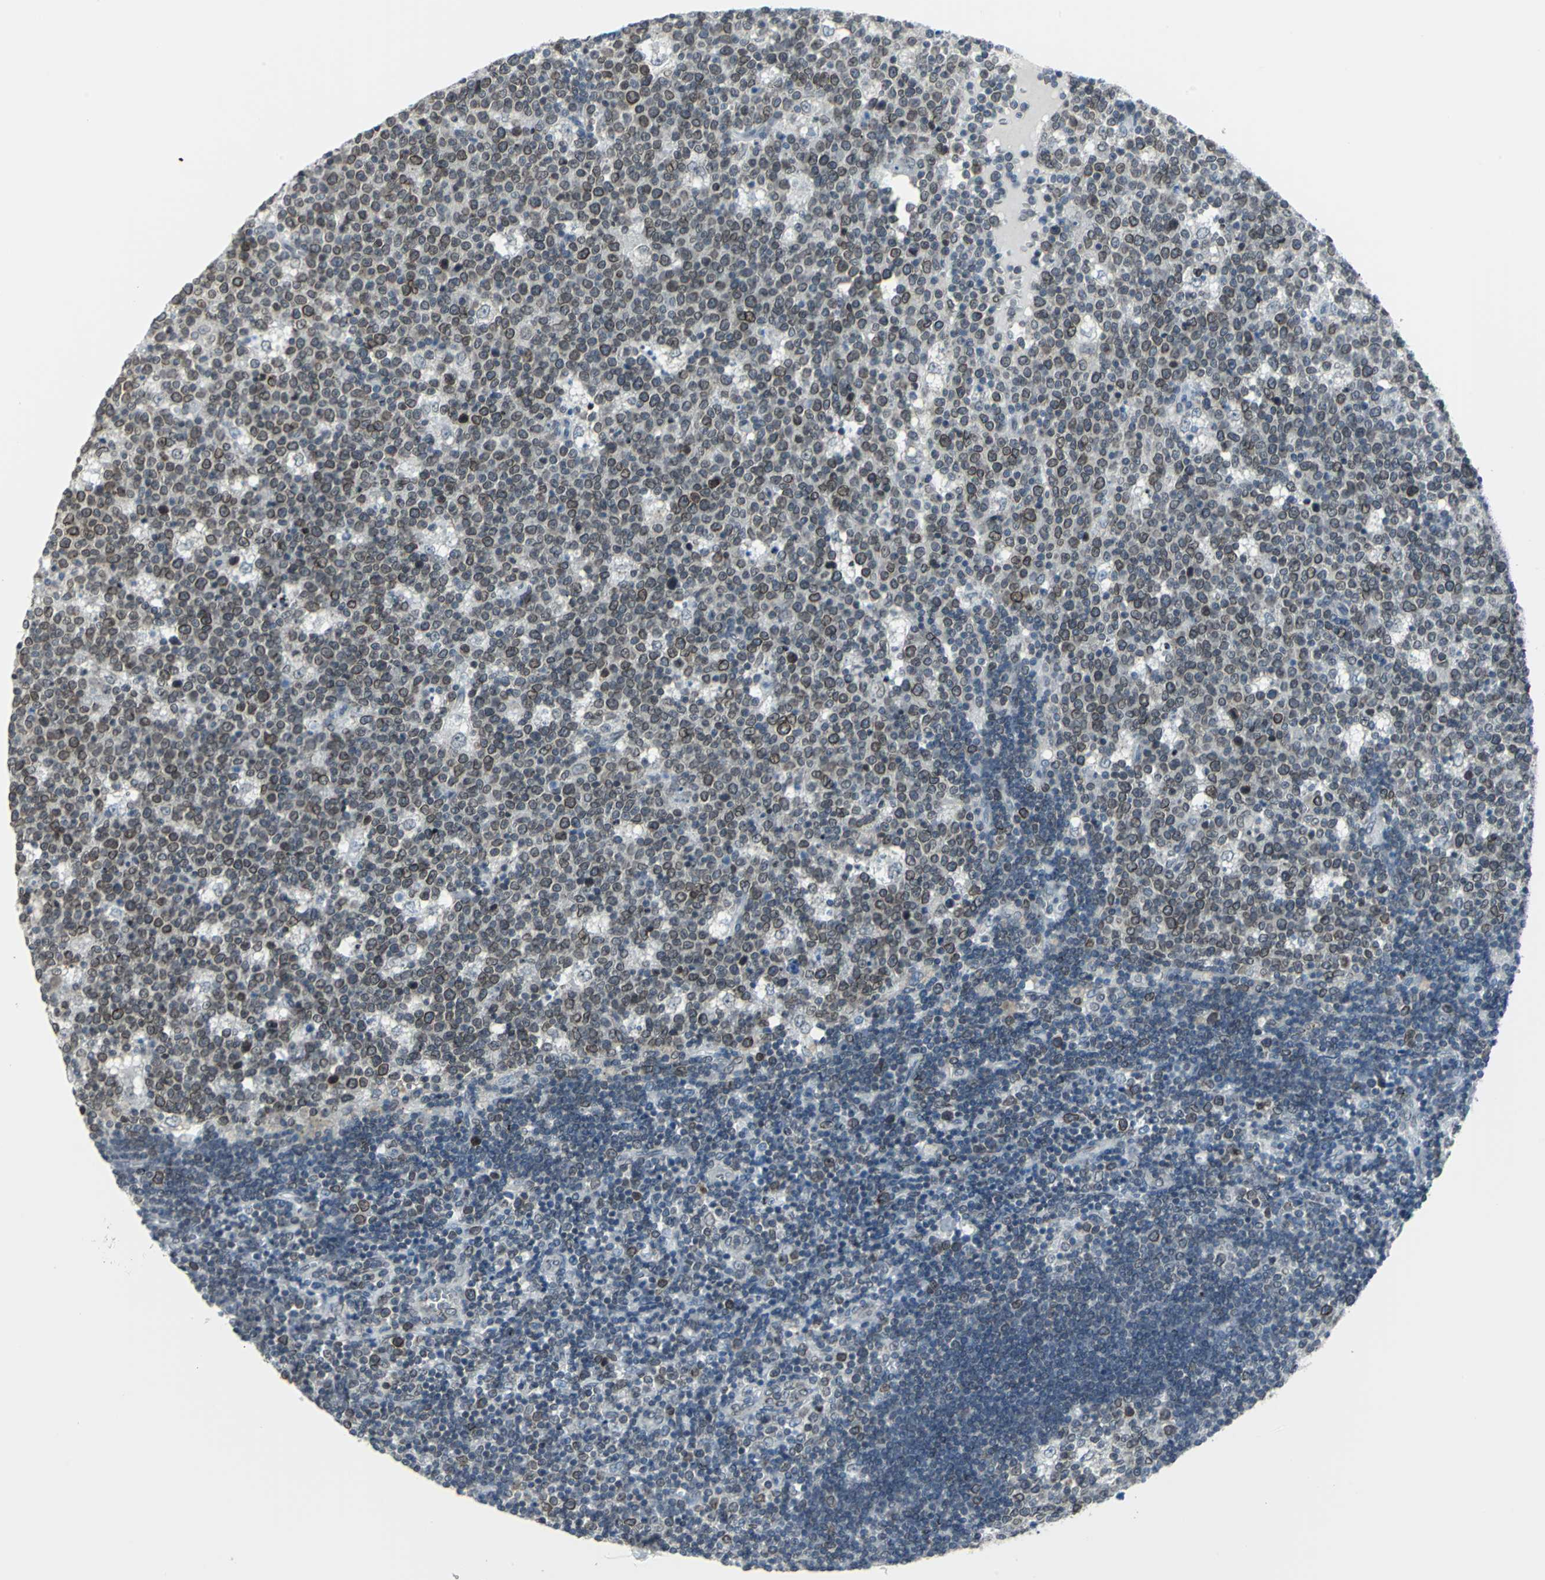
{"staining": {"intensity": "weak", "quantity": ">75%", "location": "cytoplasmic/membranous,nuclear"}, "tissue": "lymph node", "cell_type": "Germinal center cells", "image_type": "normal", "snomed": [{"axis": "morphology", "description": "Normal tissue, NOS"}, {"axis": "topography", "description": "Lymph node"}, {"axis": "topography", "description": "Salivary gland"}], "caption": "Approximately >75% of germinal center cells in unremarkable lymph node display weak cytoplasmic/membranous,nuclear protein positivity as visualized by brown immunohistochemical staining.", "gene": "SNUPN", "patient": {"sex": "male", "age": 8}}